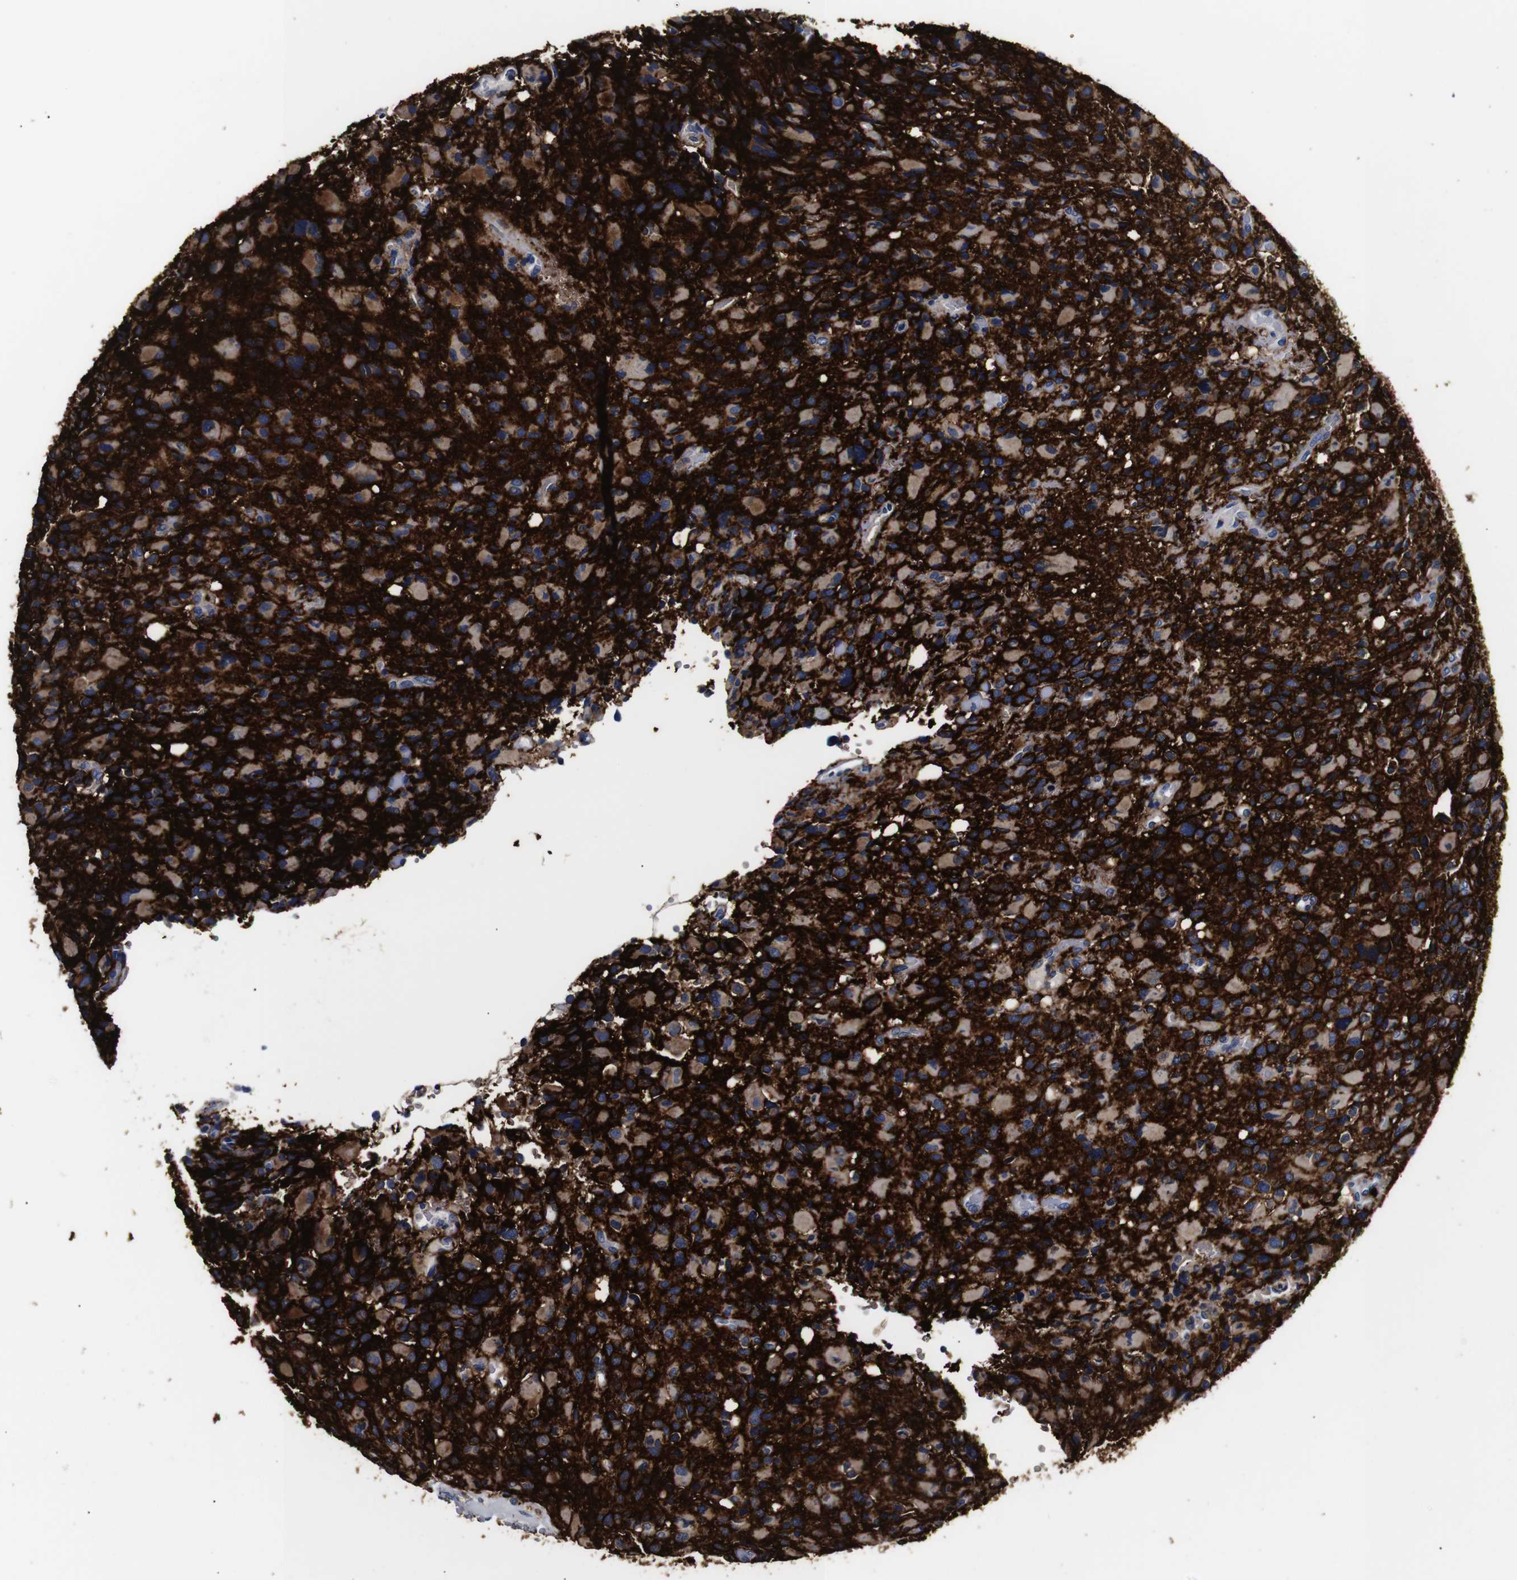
{"staining": {"intensity": "weak", "quantity": ">75%", "location": "cytoplasmic/membranous"}, "tissue": "glioma", "cell_type": "Tumor cells", "image_type": "cancer", "snomed": [{"axis": "morphology", "description": "Glioma, malignant, High grade"}, {"axis": "topography", "description": "Brain"}], "caption": "Human malignant high-grade glioma stained for a protein (brown) reveals weak cytoplasmic/membranous positive staining in about >75% of tumor cells.", "gene": "GAP43", "patient": {"sex": "male", "age": 48}}